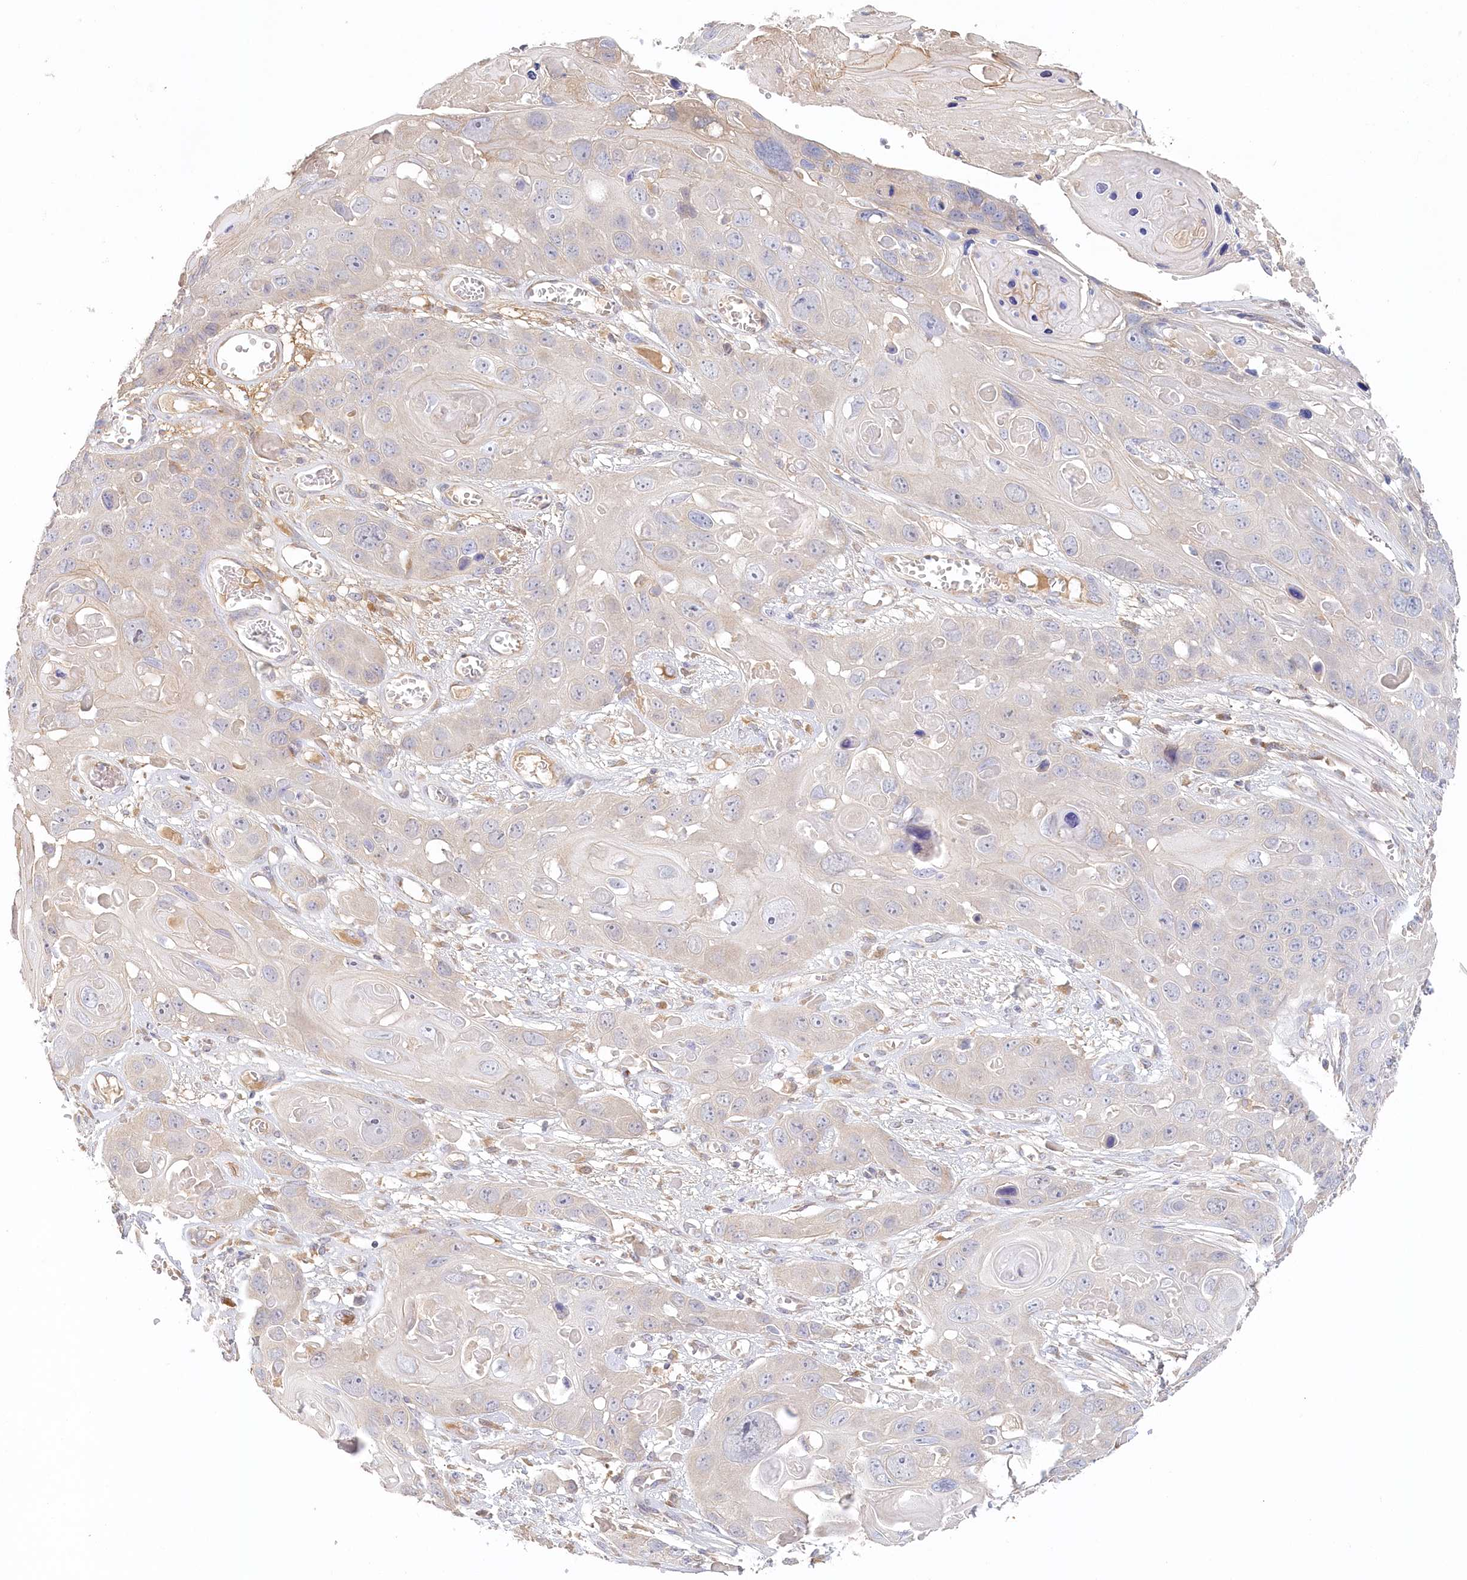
{"staining": {"intensity": "negative", "quantity": "none", "location": "none"}, "tissue": "skin cancer", "cell_type": "Tumor cells", "image_type": "cancer", "snomed": [{"axis": "morphology", "description": "Squamous cell carcinoma, NOS"}, {"axis": "topography", "description": "Skin"}], "caption": "Skin cancer stained for a protein using IHC demonstrates no expression tumor cells.", "gene": "VSIG1", "patient": {"sex": "male", "age": 55}}